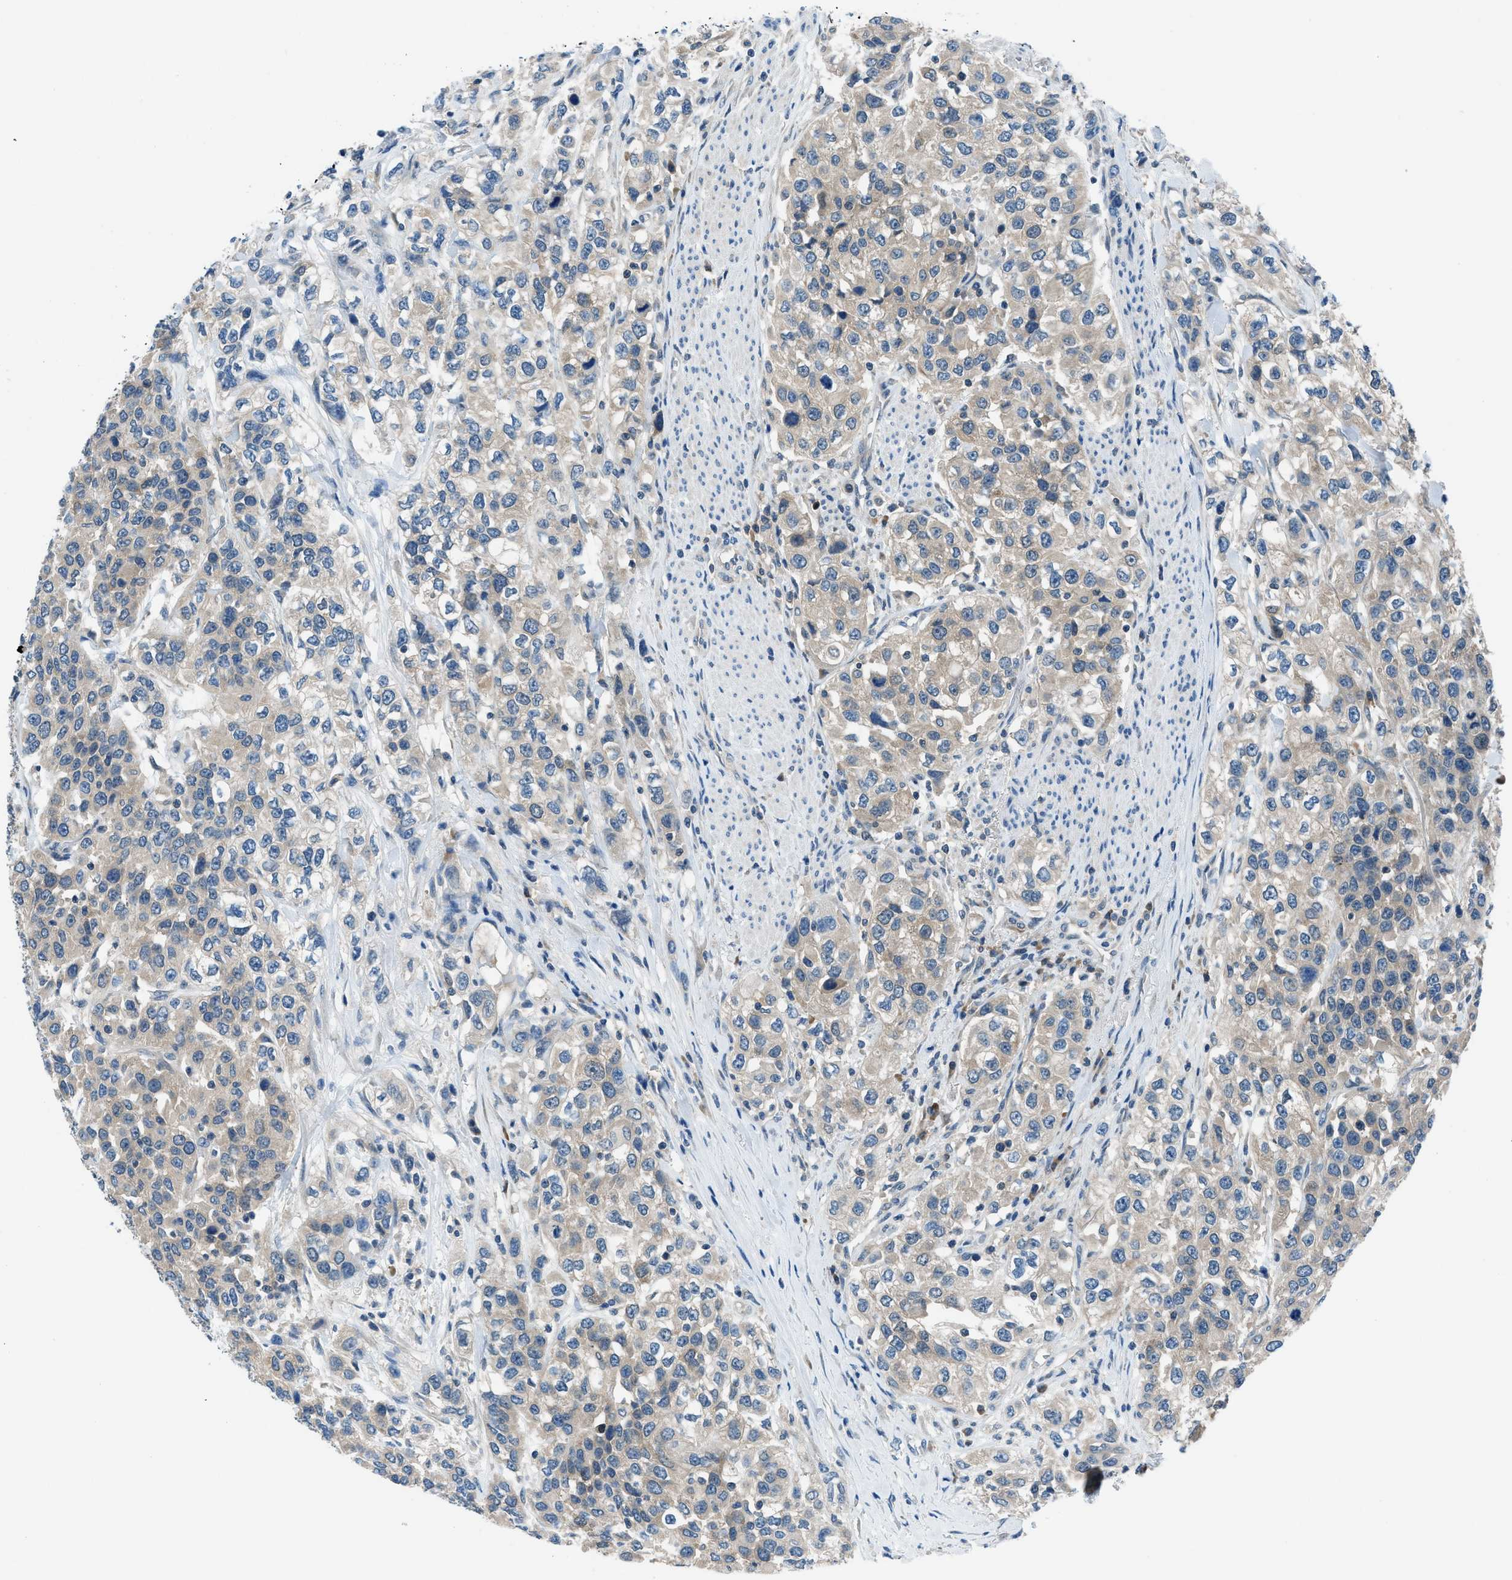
{"staining": {"intensity": "negative", "quantity": "none", "location": "none"}, "tissue": "urothelial cancer", "cell_type": "Tumor cells", "image_type": "cancer", "snomed": [{"axis": "morphology", "description": "Urothelial carcinoma, High grade"}, {"axis": "topography", "description": "Urinary bladder"}], "caption": "An immunohistochemistry image of high-grade urothelial carcinoma is shown. There is no staining in tumor cells of high-grade urothelial carcinoma.", "gene": "ACP1", "patient": {"sex": "female", "age": 80}}